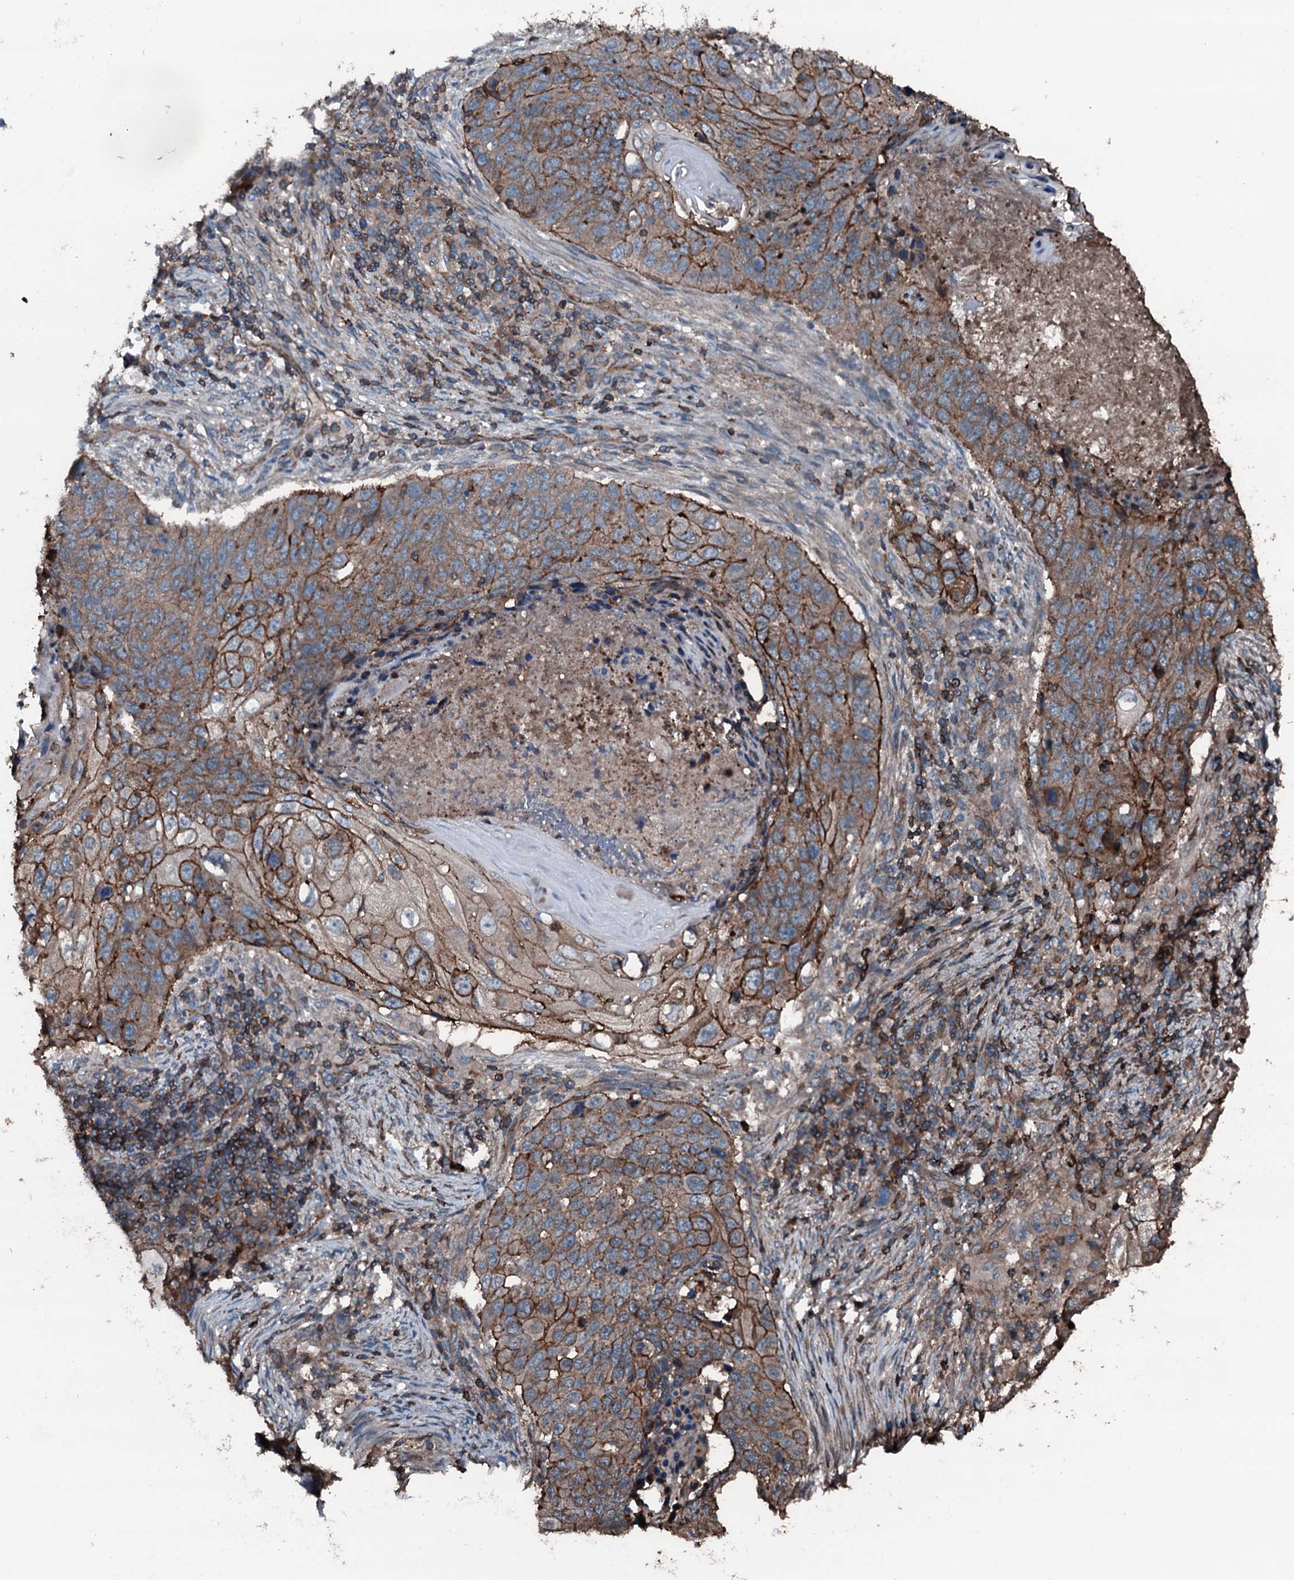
{"staining": {"intensity": "moderate", "quantity": ">75%", "location": "cytoplasmic/membranous"}, "tissue": "lung cancer", "cell_type": "Tumor cells", "image_type": "cancer", "snomed": [{"axis": "morphology", "description": "Squamous cell carcinoma, NOS"}, {"axis": "topography", "description": "Lung"}], "caption": "Protein expression by IHC demonstrates moderate cytoplasmic/membranous positivity in about >75% of tumor cells in lung squamous cell carcinoma.", "gene": "SLC25A38", "patient": {"sex": "female", "age": 63}}